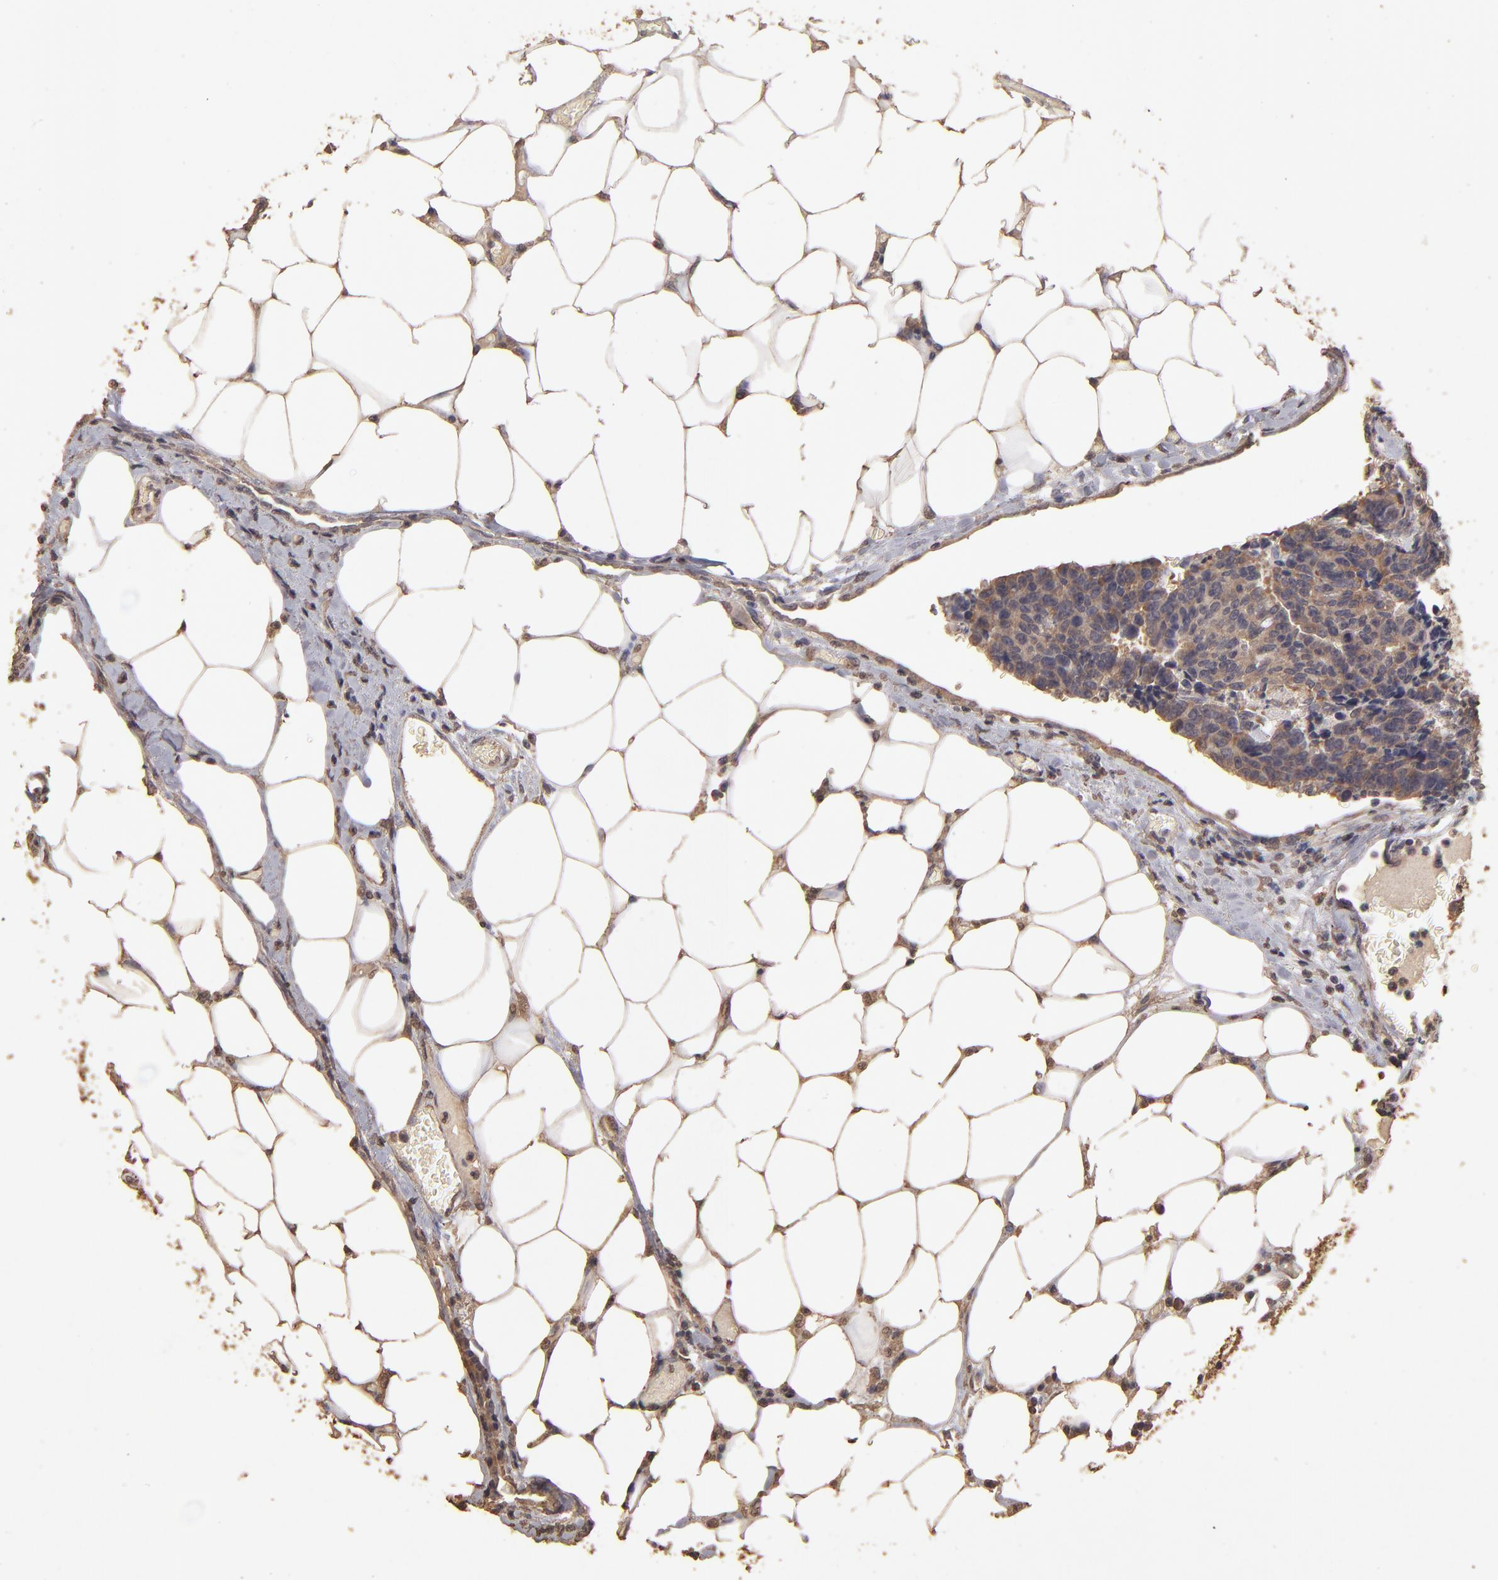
{"staining": {"intensity": "moderate", "quantity": ">75%", "location": "cytoplasmic/membranous"}, "tissue": "colorectal cancer", "cell_type": "Tumor cells", "image_type": "cancer", "snomed": [{"axis": "morphology", "description": "Adenocarcinoma, NOS"}, {"axis": "topography", "description": "Colon"}], "caption": "About >75% of tumor cells in human adenocarcinoma (colorectal) reveal moderate cytoplasmic/membranous protein positivity as visualized by brown immunohistochemical staining.", "gene": "OPHN1", "patient": {"sex": "female", "age": 86}}